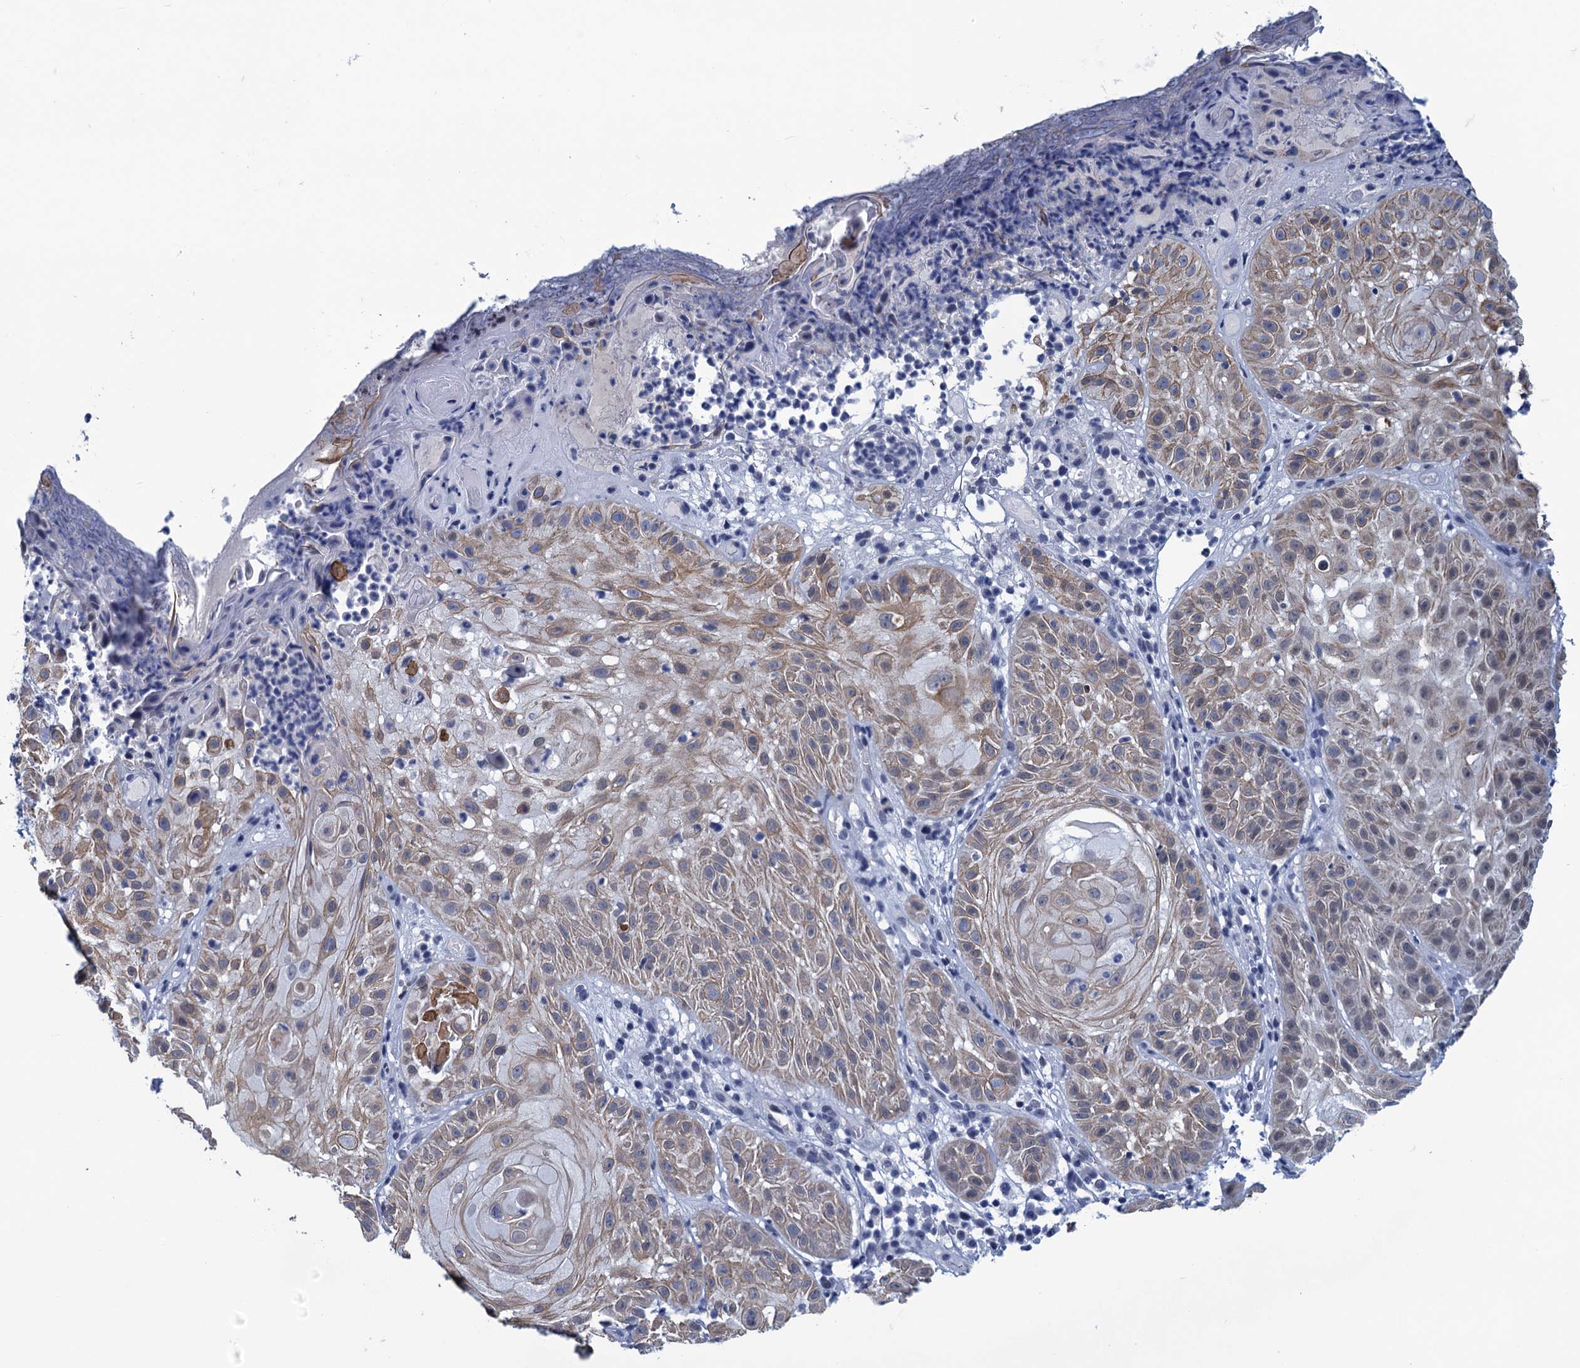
{"staining": {"intensity": "moderate", "quantity": "25%-75%", "location": "cytoplasmic/membranous"}, "tissue": "skin cancer", "cell_type": "Tumor cells", "image_type": "cancer", "snomed": [{"axis": "morphology", "description": "Normal tissue, NOS"}, {"axis": "morphology", "description": "Basal cell carcinoma"}, {"axis": "topography", "description": "Skin"}], "caption": "This micrograph shows immunohistochemistry (IHC) staining of skin cancer, with medium moderate cytoplasmic/membranous staining in about 25%-75% of tumor cells.", "gene": "GINS3", "patient": {"sex": "male", "age": 93}}